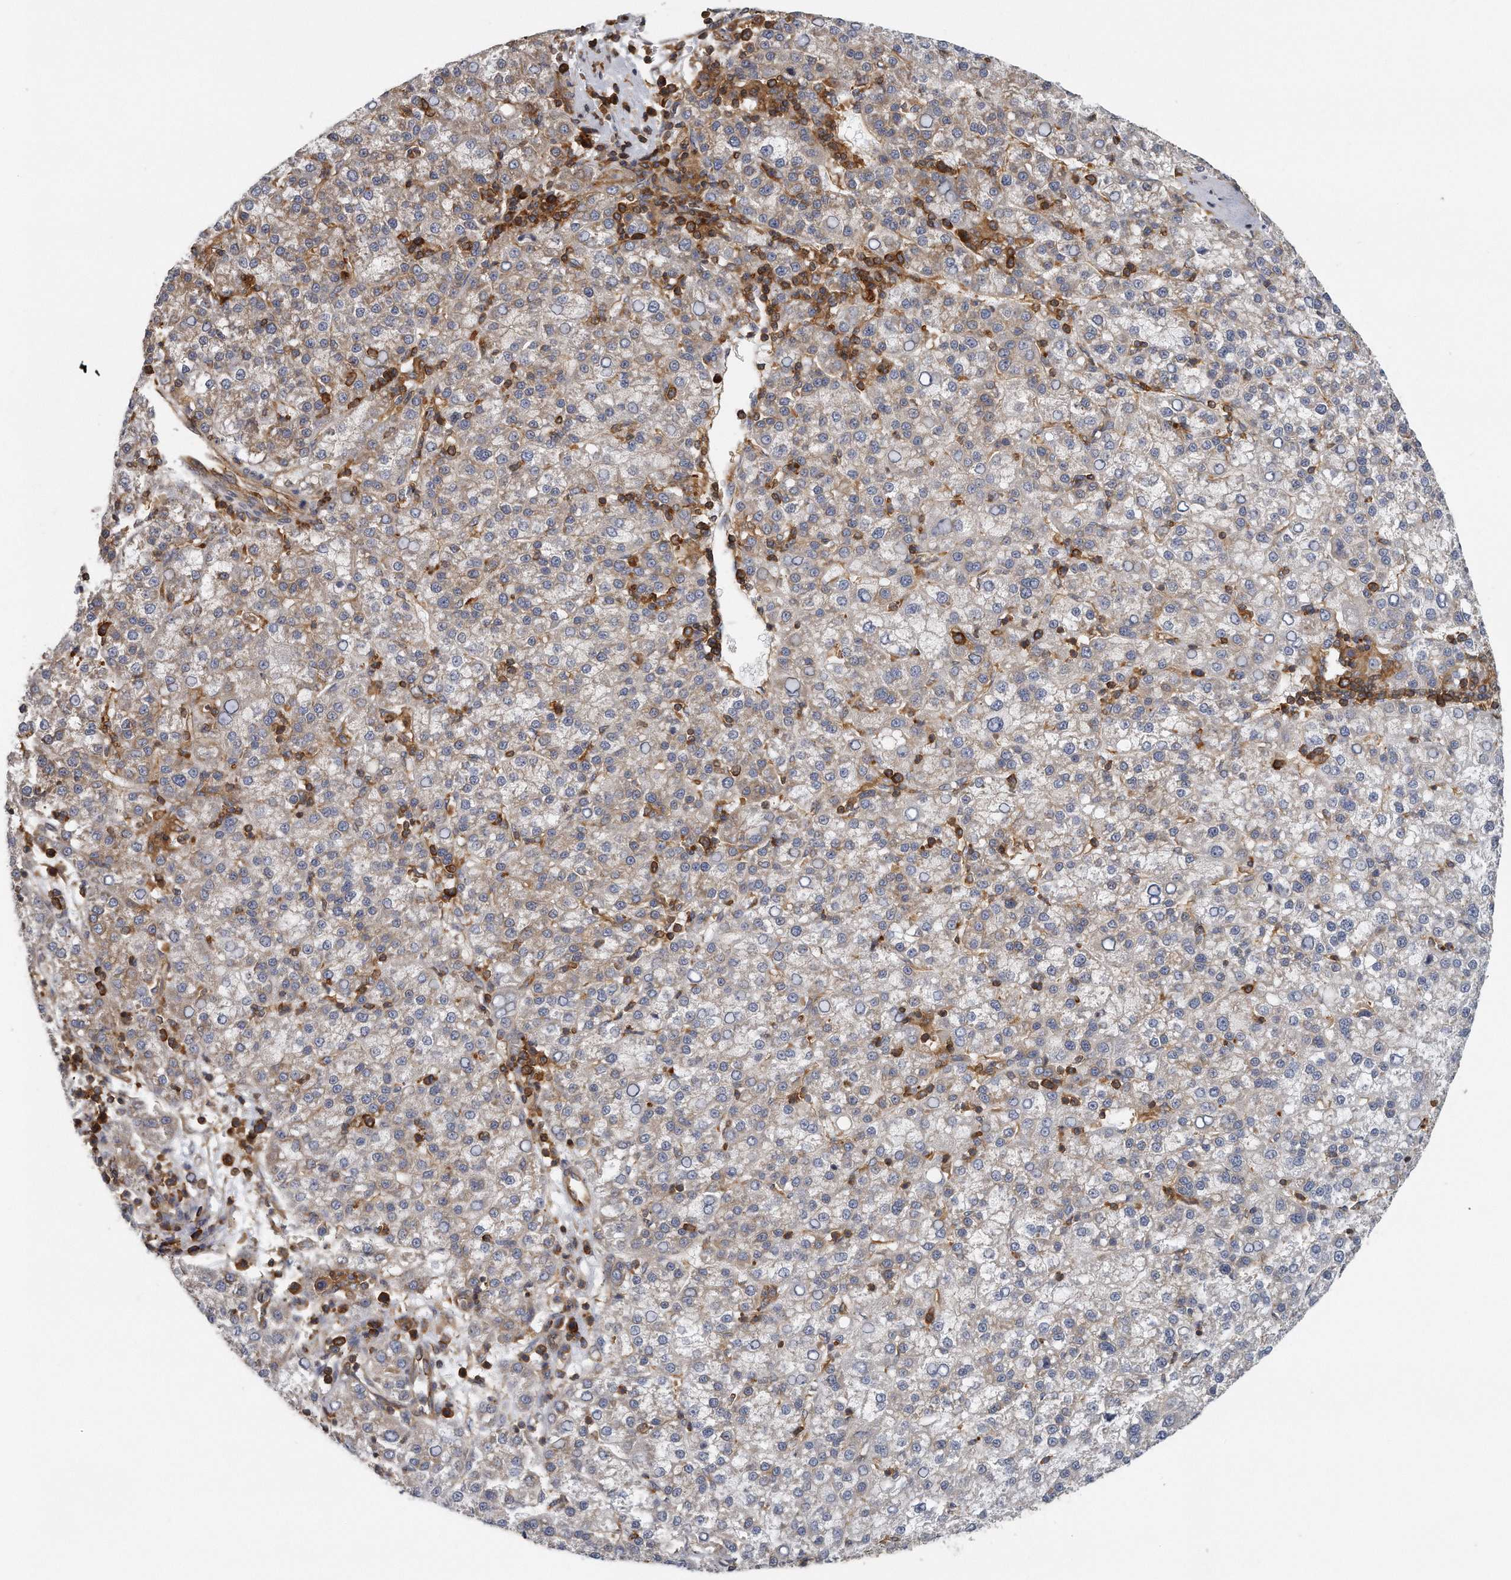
{"staining": {"intensity": "negative", "quantity": "none", "location": "none"}, "tissue": "liver cancer", "cell_type": "Tumor cells", "image_type": "cancer", "snomed": [{"axis": "morphology", "description": "Carcinoma, Hepatocellular, NOS"}, {"axis": "topography", "description": "Liver"}], "caption": "Immunohistochemistry (IHC) of human liver cancer (hepatocellular carcinoma) exhibits no positivity in tumor cells.", "gene": "EIF3I", "patient": {"sex": "female", "age": 58}}